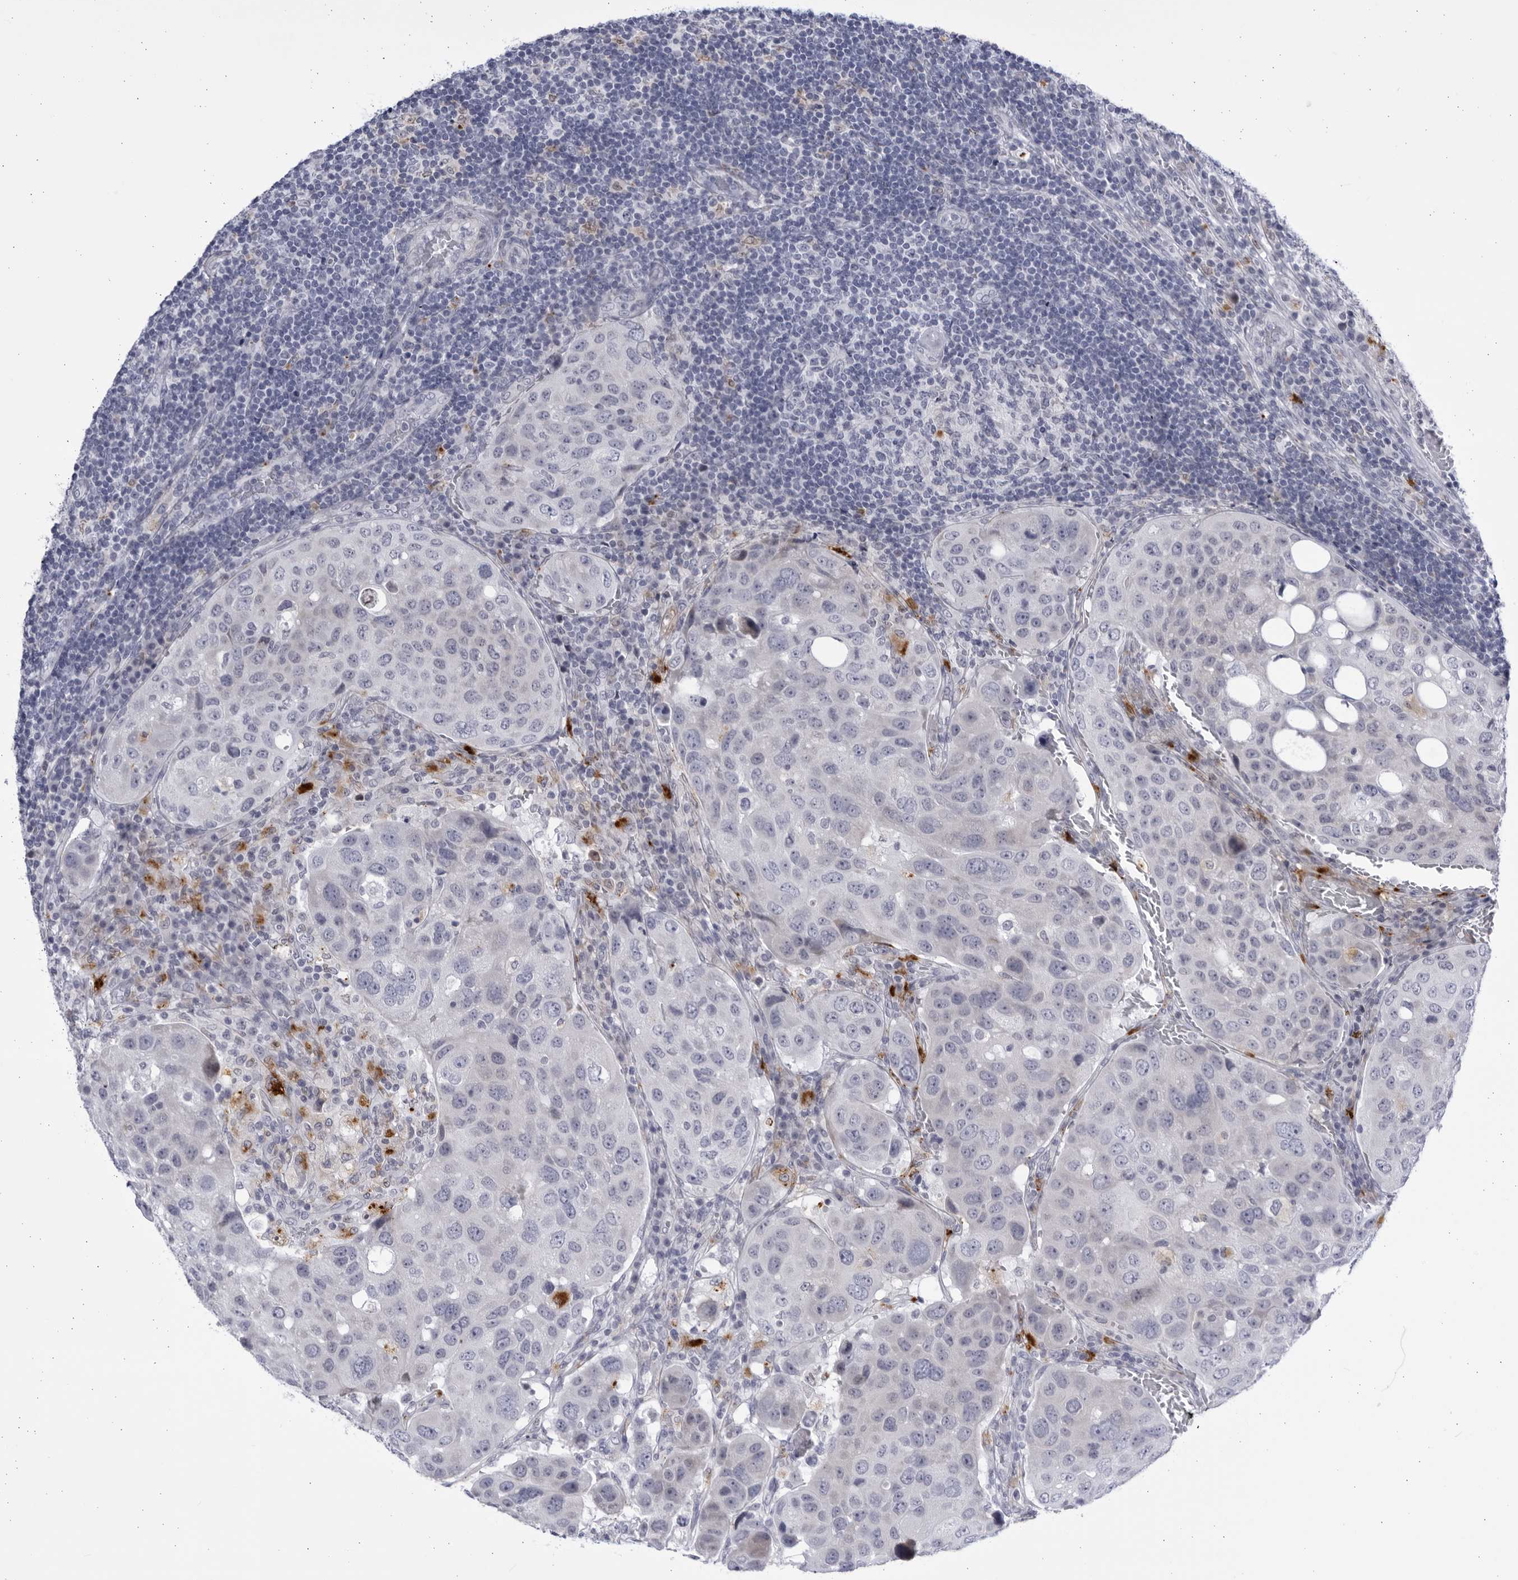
{"staining": {"intensity": "negative", "quantity": "none", "location": "none"}, "tissue": "urothelial cancer", "cell_type": "Tumor cells", "image_type": "cancer", "snomed": [{"axis": "morphology", "description": "Urothelial carcinoma, High grade"}, {"axis": "topography", "description": "Lymph node"}, {"axis": "topography", "description": "Urinary bladder"}], "caption": "The image displays no significant staining in tumor cells of urothelial cancer.", "gene": "CCDC181", "patient": {"sex": "male", "age": 51}}